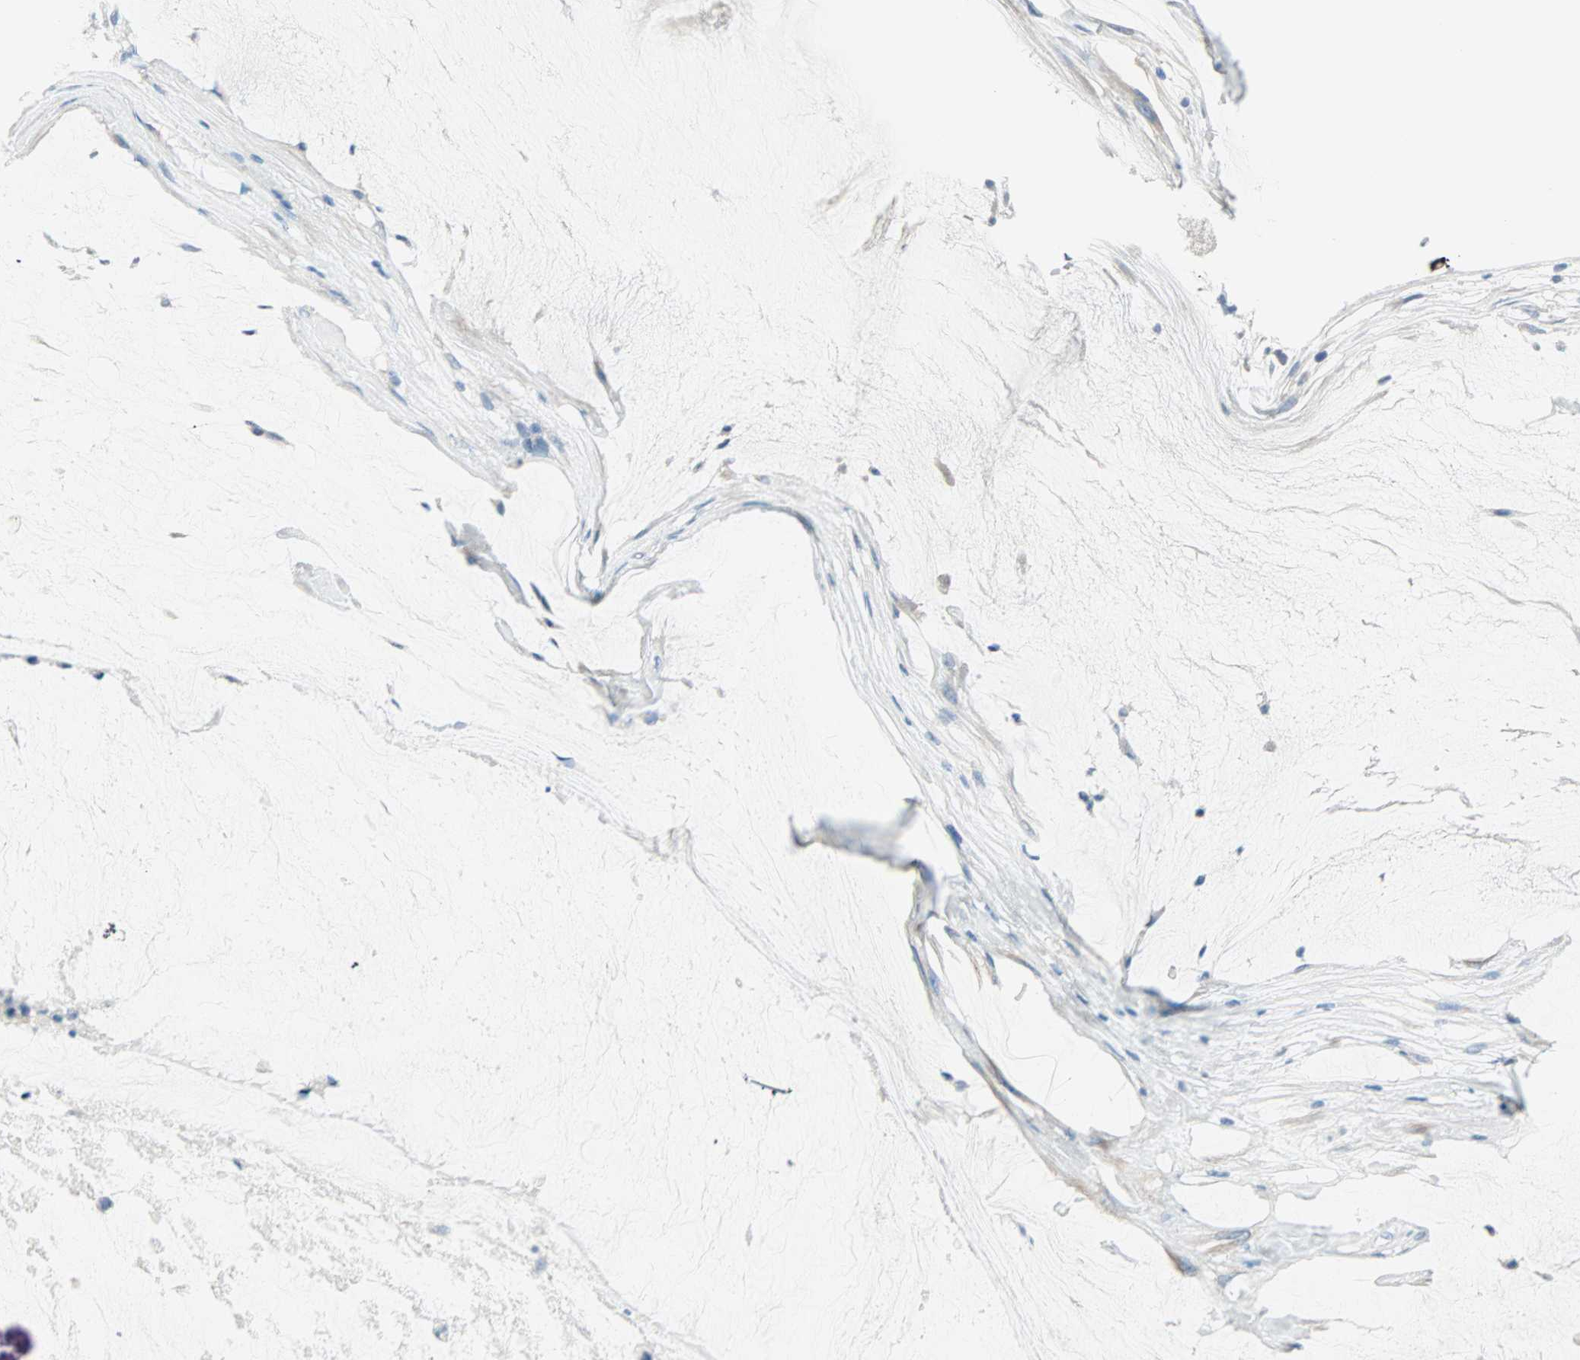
{"staining": {"intensity": "negative", "quantity": "none", "location": "none"}, "tissue": "ovarian cancer", "cell_type": "Tumor cells", "image_type": "cancer", "snomed": [{"axis": "morphology", "description": "Cystadenocarcinoma, mucinous, NOS"}, {"axis": "topography", "description": "Ovary"}], "caption": "A high-resolution photomicrograph shows IHC staining of ovarian cancer, which shows no significant expression in tumor cells.", "gene": "SULT1C2", "patient": {"sex": "female", "age": 39}}